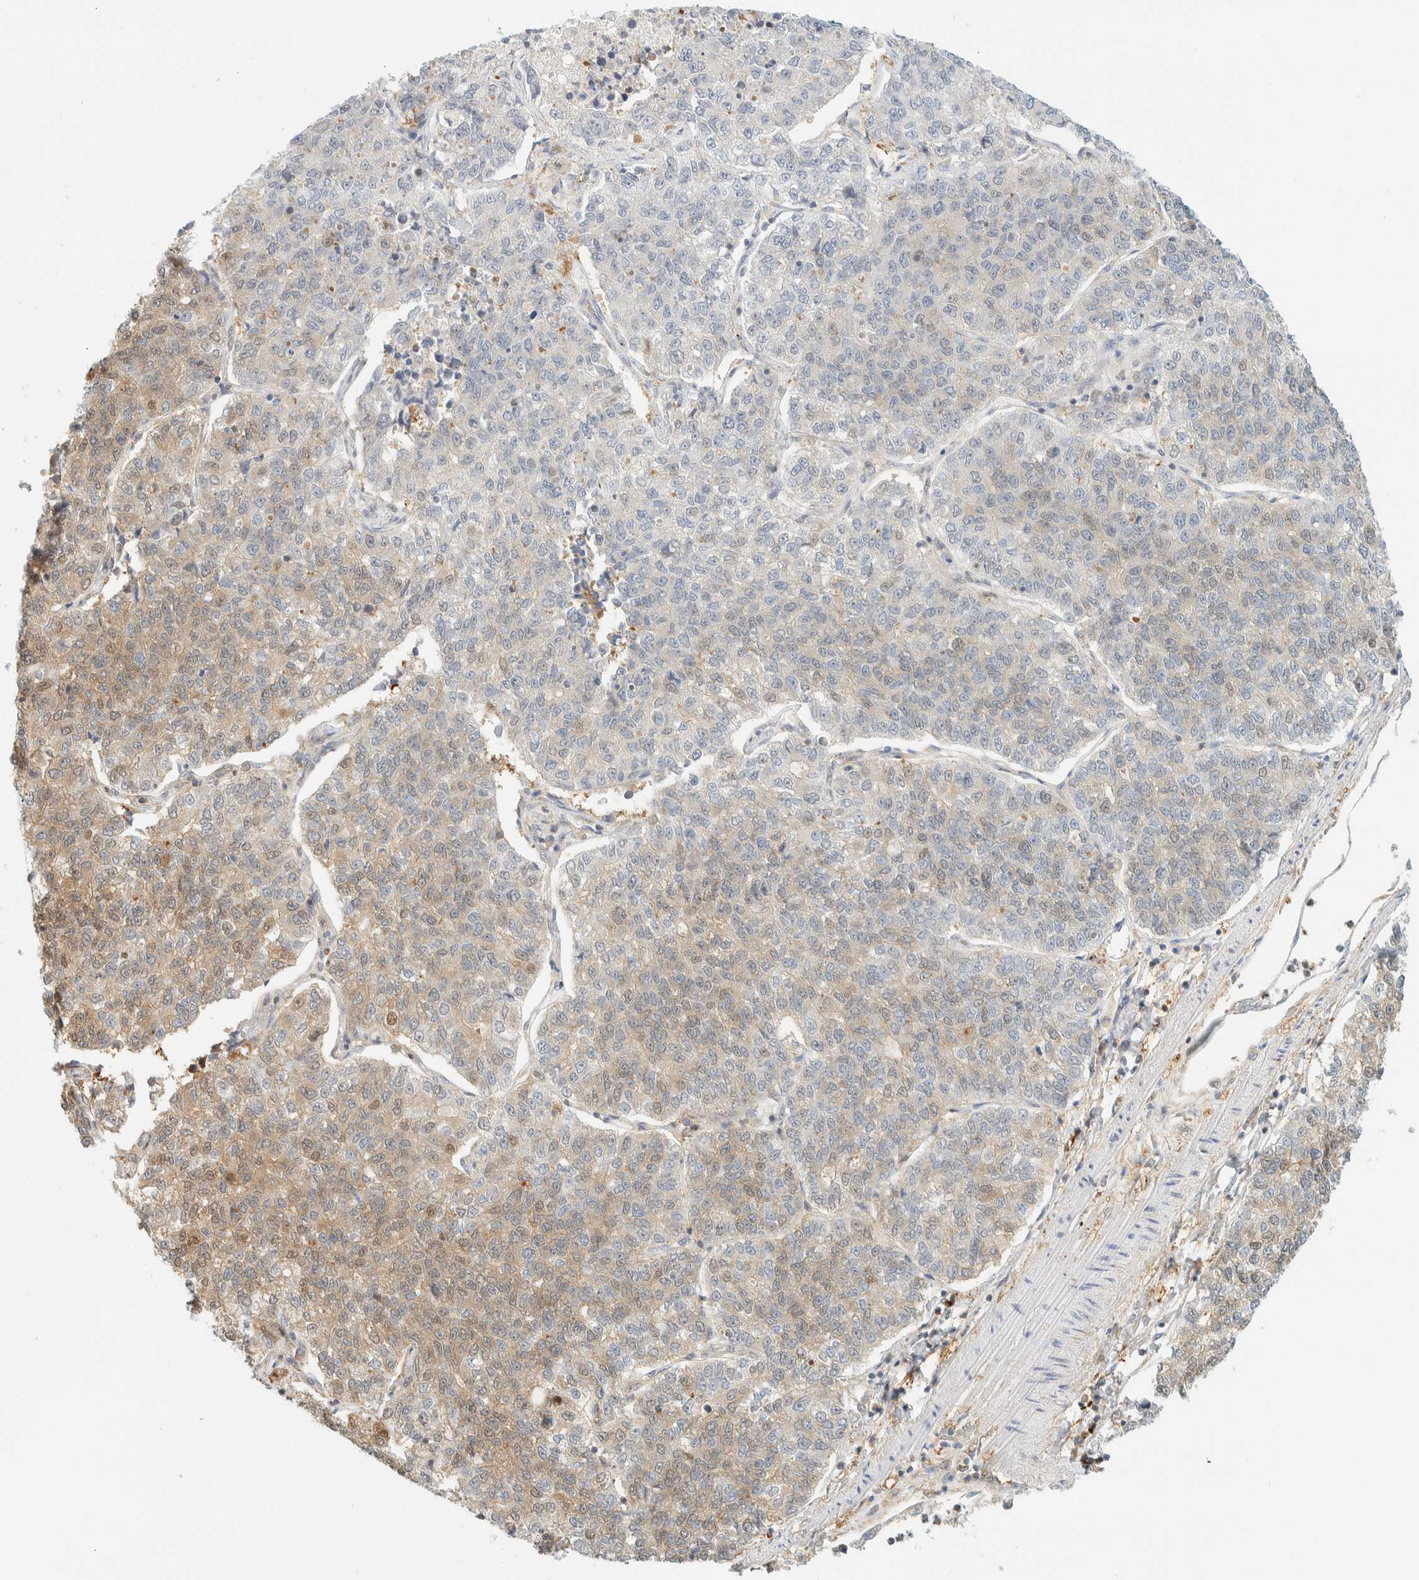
{"staining": {"intensity": "weak", "quantity": "<25%", "location": "cytoplasmic/membranous,nuclear"}, "tissue": "lung cancer", "cell_type": "Tumor cells", "image_type": "cancer", "snomed": [{"axis": "morphology", "description": "Adenocarcinoma, NOS"}, {"axis": "topography", "description": "Lung"}], "caption": "Tumor cells show no significant protein positivity in lung cancer. The staining is performed using DAB brown chromogen with nuclei counter-stained in using hematoxylin.", "gene": "ZBTB37", "patient": {"sex": "male", "age": 49}}